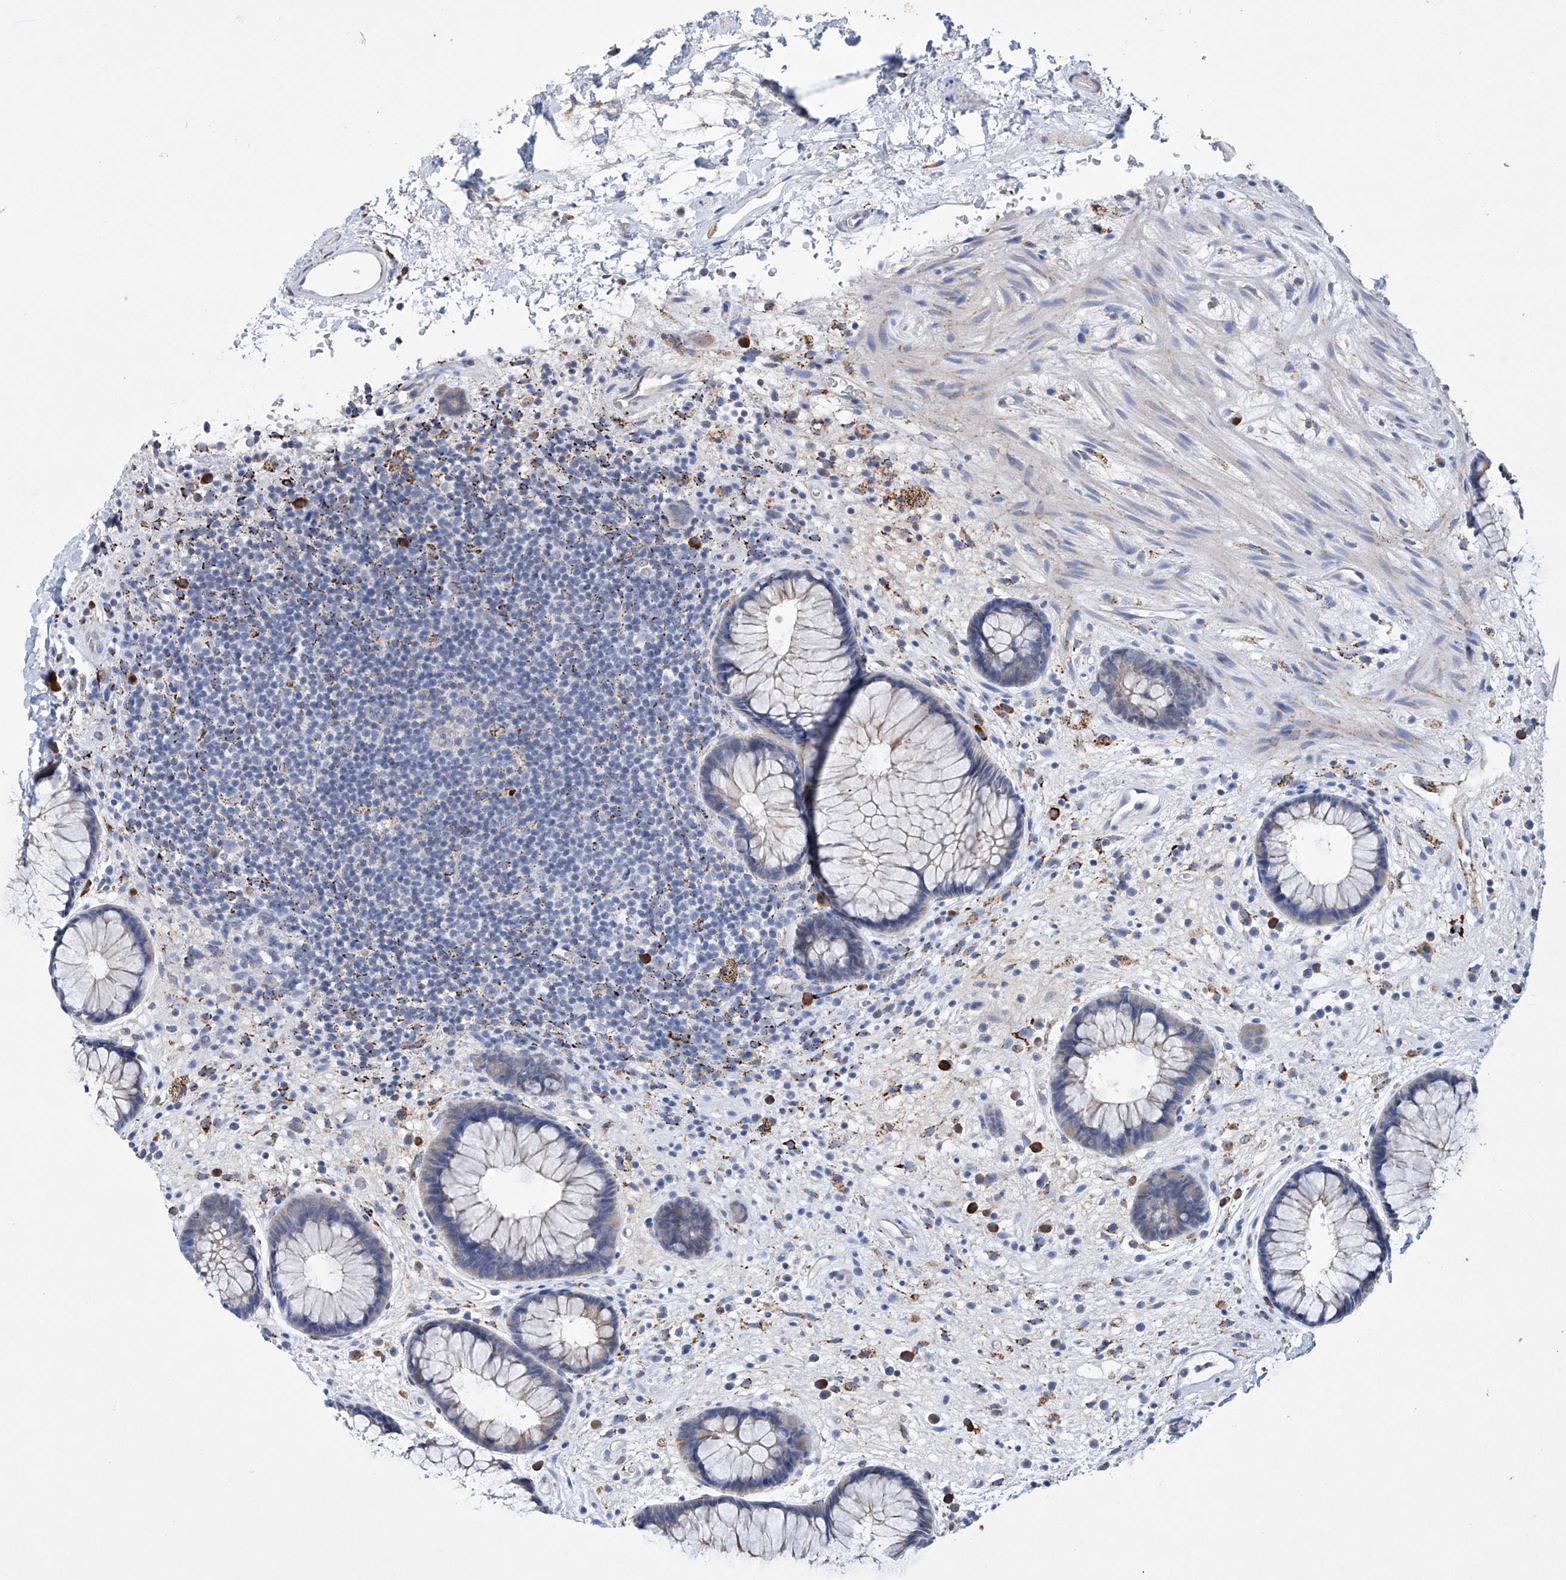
{"staining": {"intensity": "weak", "quantity": "<25%", "location": "cytoplasmic/membranous"}, "tissue": "rectum", "cell_type": "Glandular cells", "image_type": "normal", "snomed": [{"axis": "morphology", "description": "Normal tissue, NOS"}, {"axis": "topography", "description": "Rectum"}], "caption": "The image reveals no significant expression in glandular cells of rectum. (Brightfield microscopy of DAB immunohistochemistry at high magnification).", "gene": "NRROS", "patient": {"sex": "male", "age": 51}}